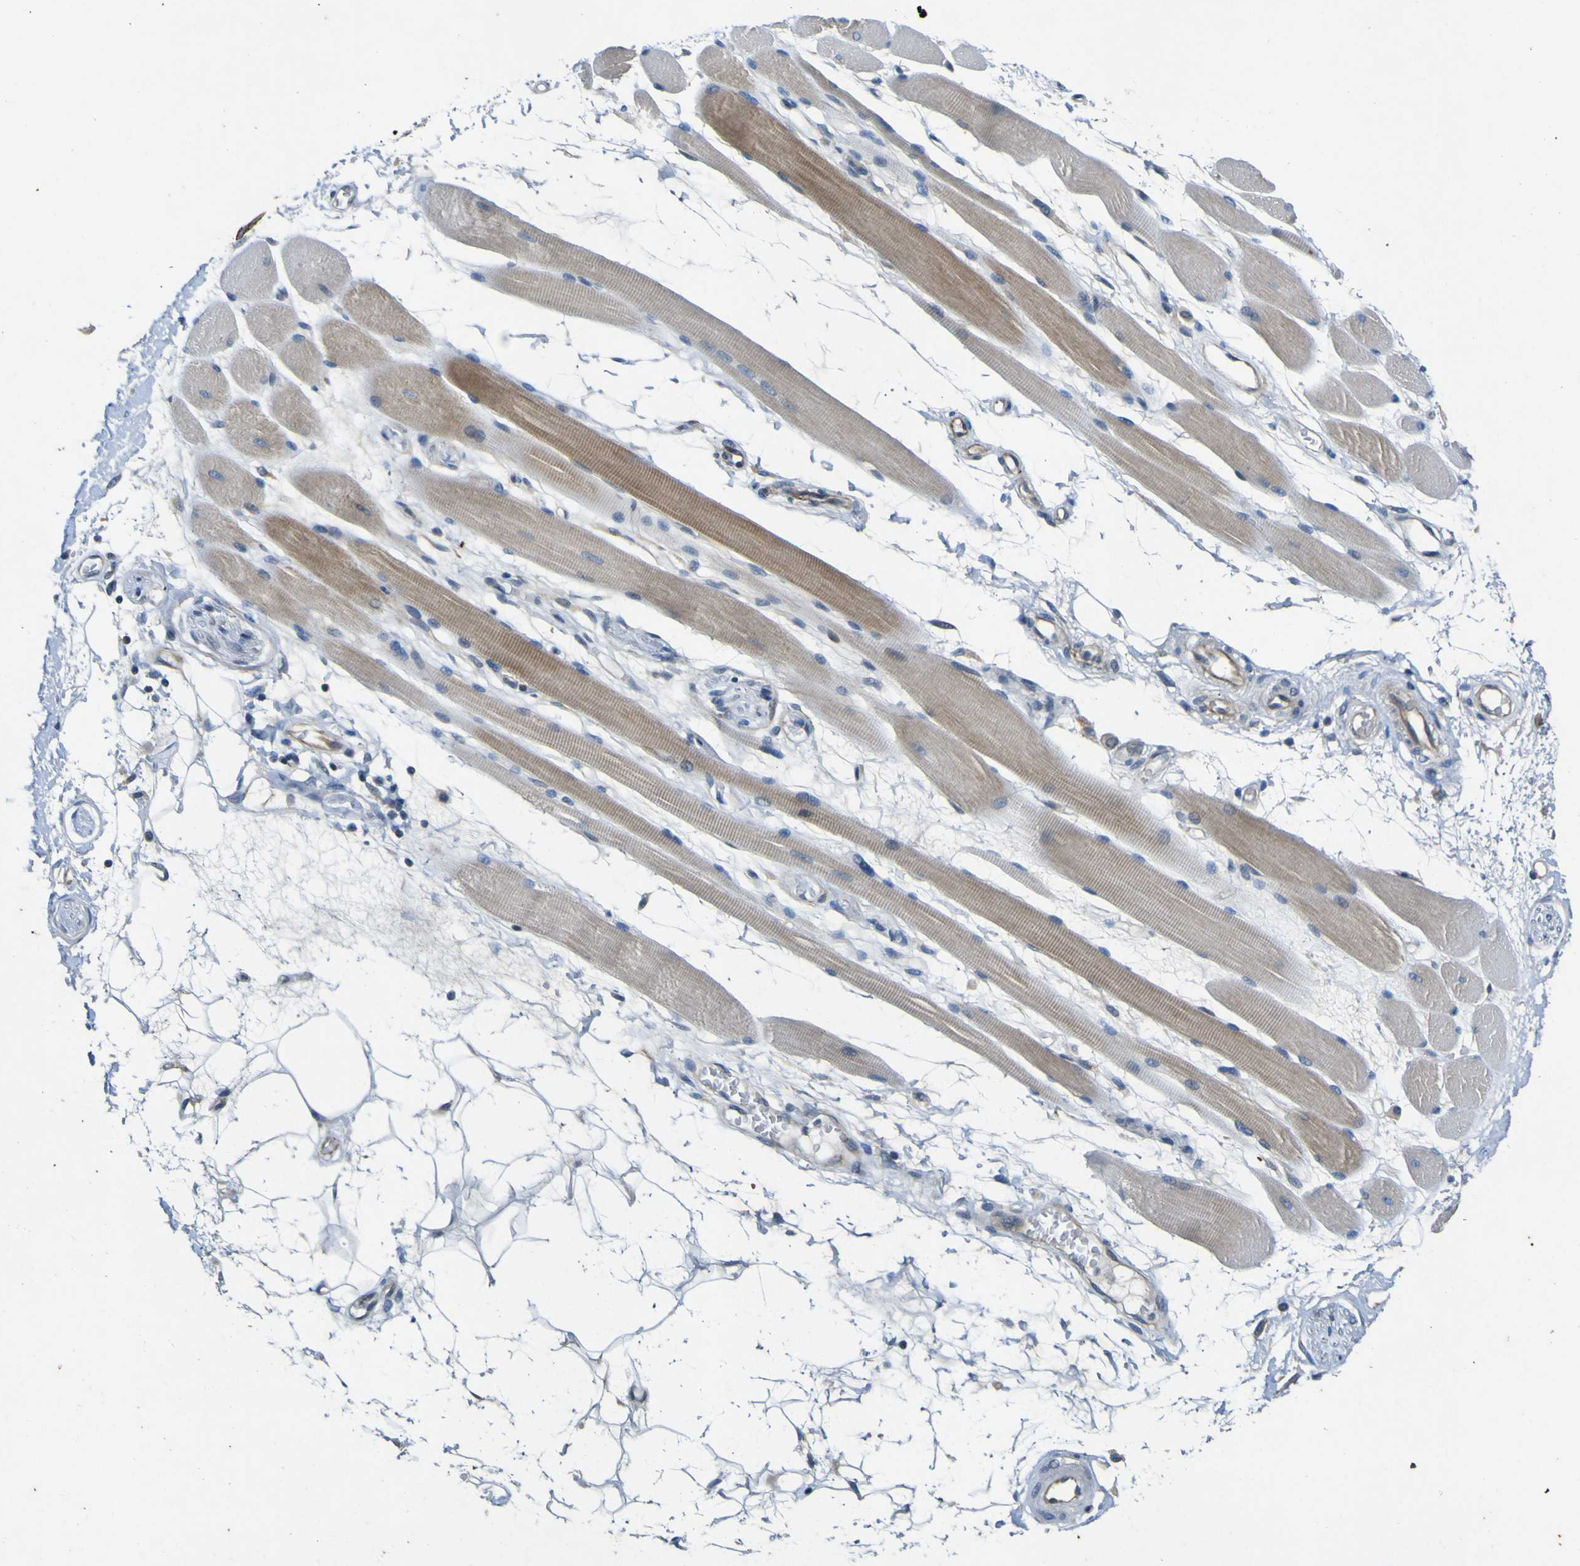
{"staining": {"intensity": "moderate", "quantity": ">75%", "location": "cytoplasmic/membranous"}, "tissue": "skeletal muscle", "cell_type": "Myocytes", "image_type": "normal", "snomed": [{"axis": "morphology", "description": "Normal tissue, NOS"}, {"axis": "topography", "description": "Skeletal muscle"}, {"axis": "topography", "description": "Peripheral nerve tissue"}], "caption": "An immunohistochemistry (IHC) histopathology image of benign tissue is shown. Protein staining in brown shows moderate cytoplasmic/membranous positivity in skeletal muscle within myocytes. (IHC, brightfield microscopy, high magnification).", "gene": "LDLR", "patient": {"sex": "female", "age": 84}}